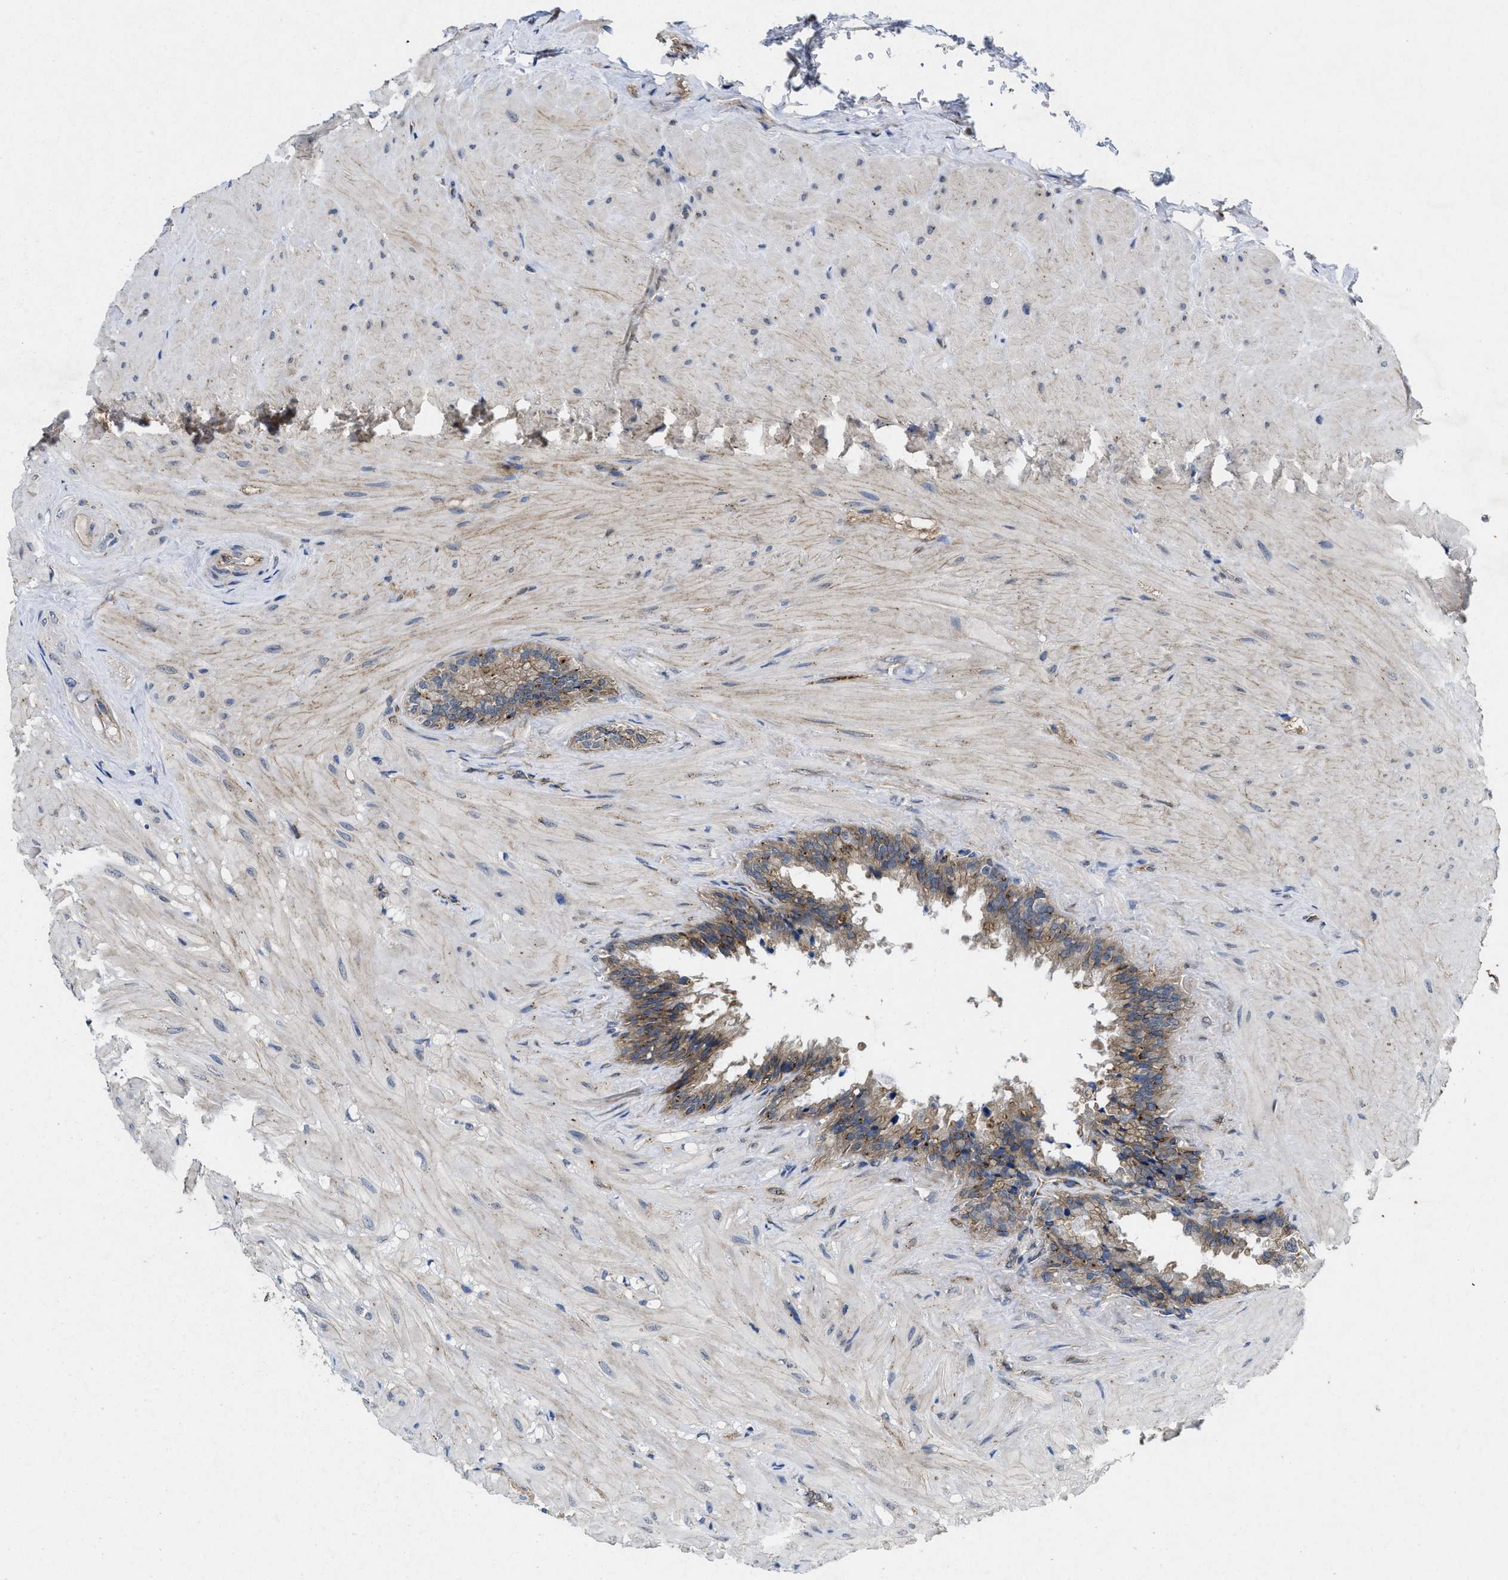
{"staining": {"intensity": "moderate", "quantity": "25%-75%", "location": "cytoplasmic/membranous"}, "tissue": "seminal vesicle", "cell_type": "Glandular cells", "image_type": "normal", "snomed": [{"axis": "morphology", "description": "Normal tissue, NOS"}, {"axis": "topography", "description": "Seminal veicle"}], "caption": "Immunohistochemical staining of normal seminal vesicle displays medium levels of moderate cytoplasmic/membranous staining in about 25%-75% of glandular cells. (IHC, brightfield microscopy, high magnification).", "gene": "PKD2", "patient": {"sex": "male", "age": 46}}